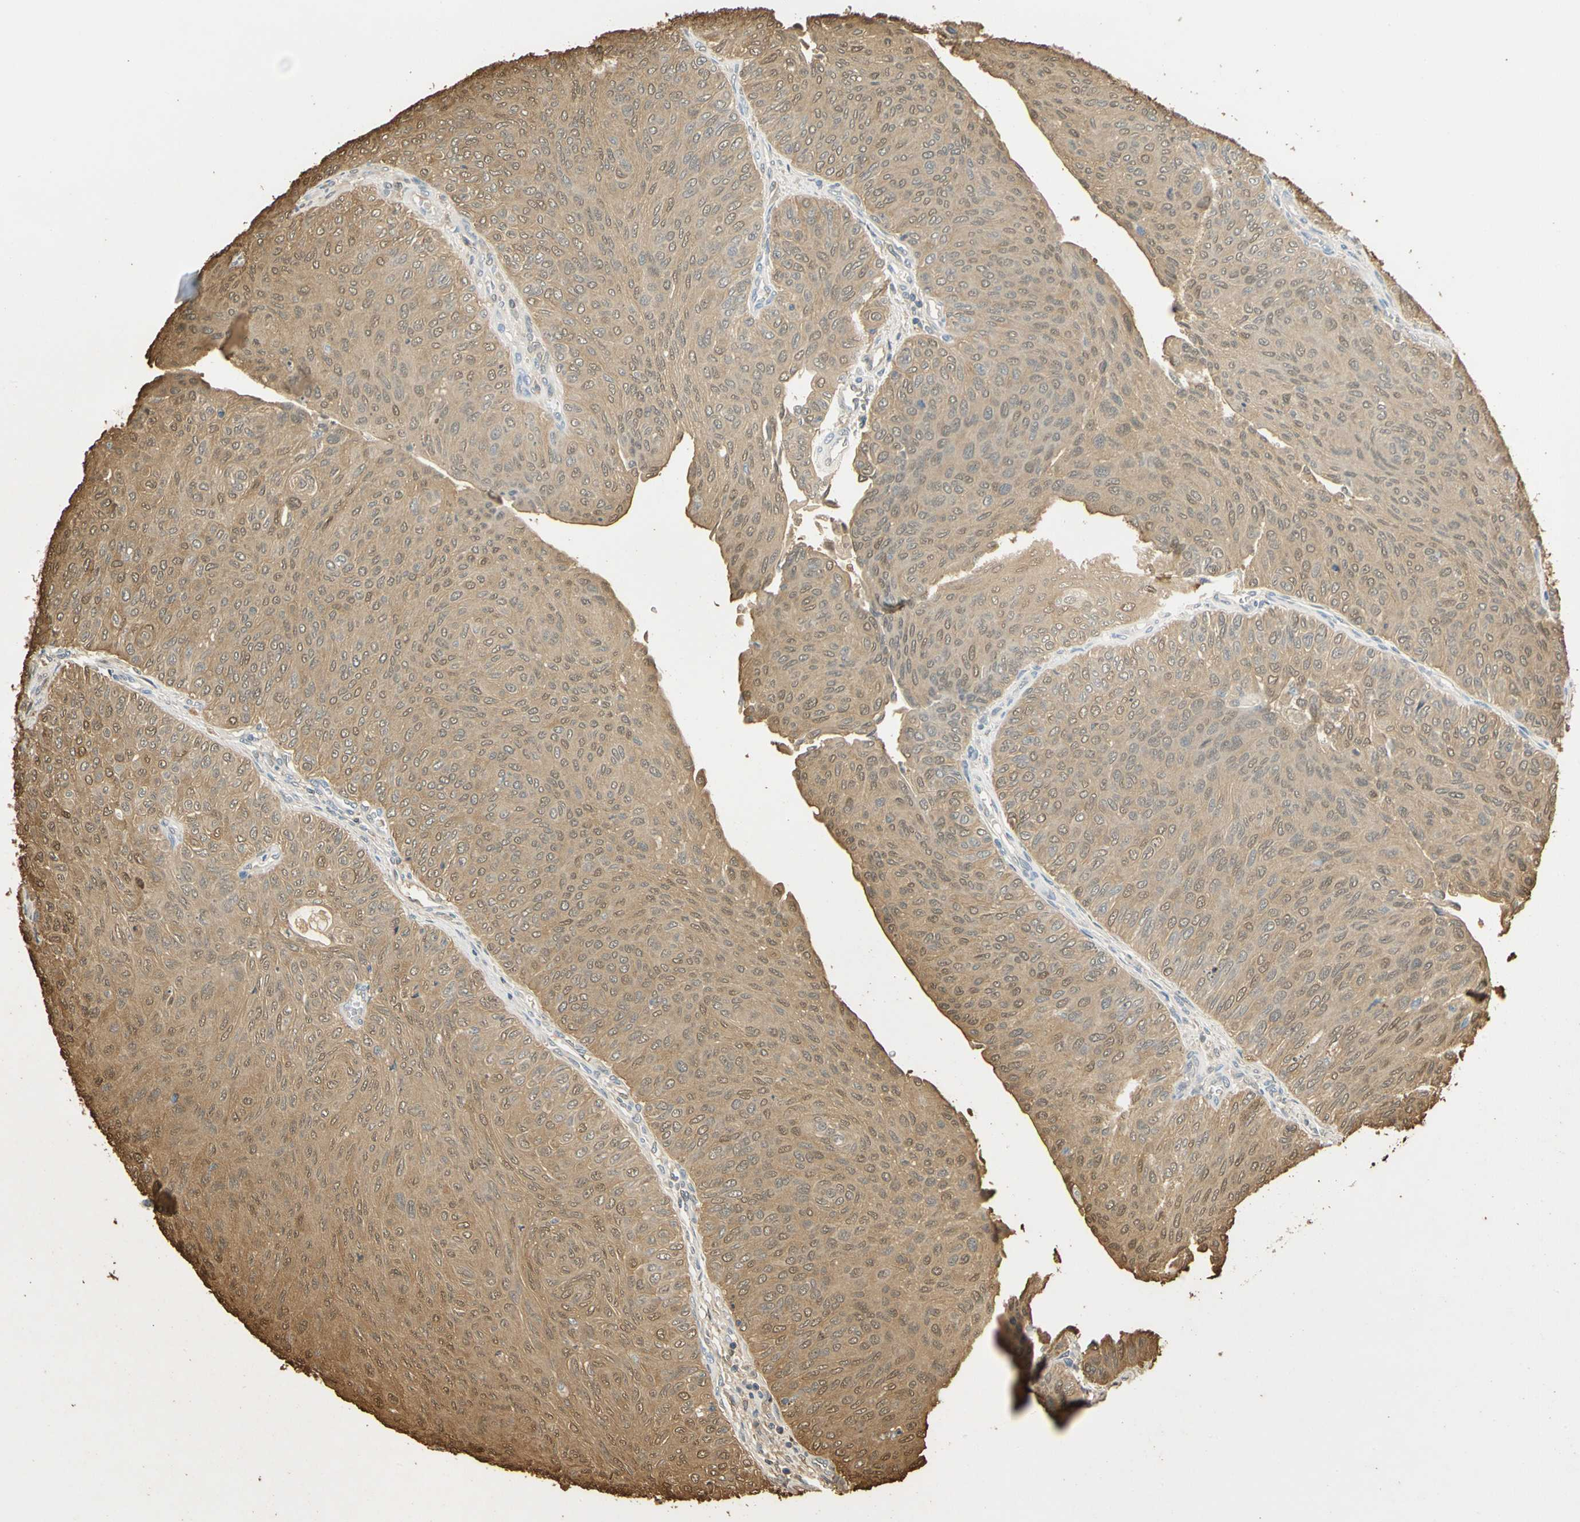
{"staining": {"intensity": "moderate", "quantity": ">75%", "location": "cytoplasmic/membranous,nuclear"}, "tissue": "urothelial cancer", "cell_type": "Tumor cells", "image_type": "cancer", "snomed": [{"axis": "morphology", "description": "Urothelial carcinoma, Low grade"}, {"axis": "topography", "description": "Urinary bladder"}], "caption": "Immunohistochemical staining of urothelial cancer reveals medium levels of moderate cytoplasmic/membranous and nuclear expression in approximately >75% of tumor cells.", "gene": "S100A6", "patient": {"sex": "male", "age": 78}}